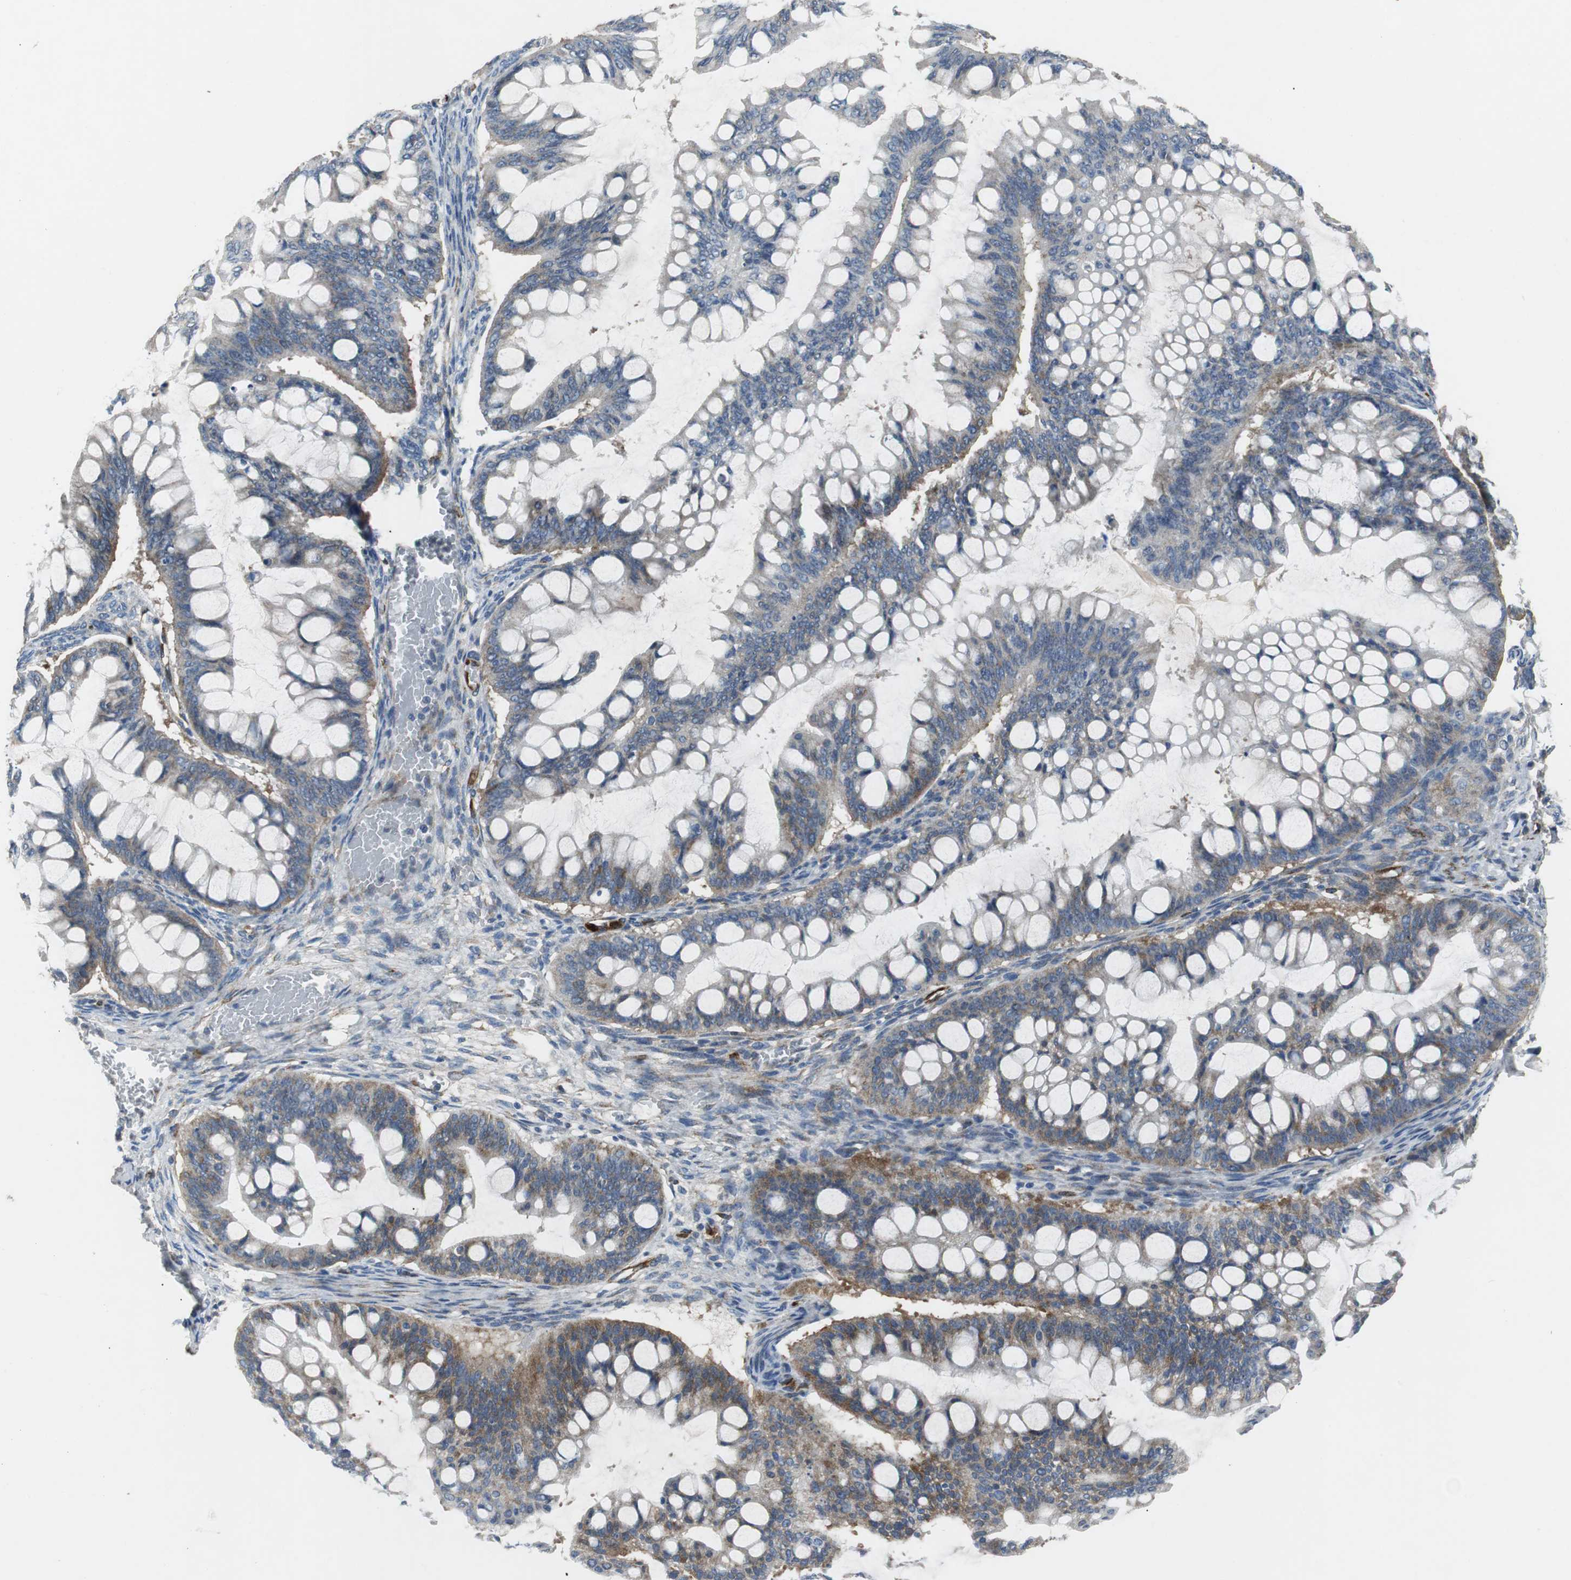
{"staining": {"intensity": "weak", "quantity": ">75%", "location": "cytoplasmic/membranous"}, "tissue": "ovarian cancer", "cell_type": "Tumor cells", "image_type": "cancer", "snomed": [{"axis": "morphology", "description": "Cystadenocarcinoma, mucinous, NOS"}, {"axis": "topography", "description": "Ovary"}], "caption": "Tumor cells reveal low levels of weak cytoplasmic/membranous expression in about >75% of cells in human ovarian cancer (mucinous cystadenocarcinoma). (IHC, brightfield microscopy, high magnification).", "gene": "ISCU", "patient": {"sex": "female", "age": 73}}